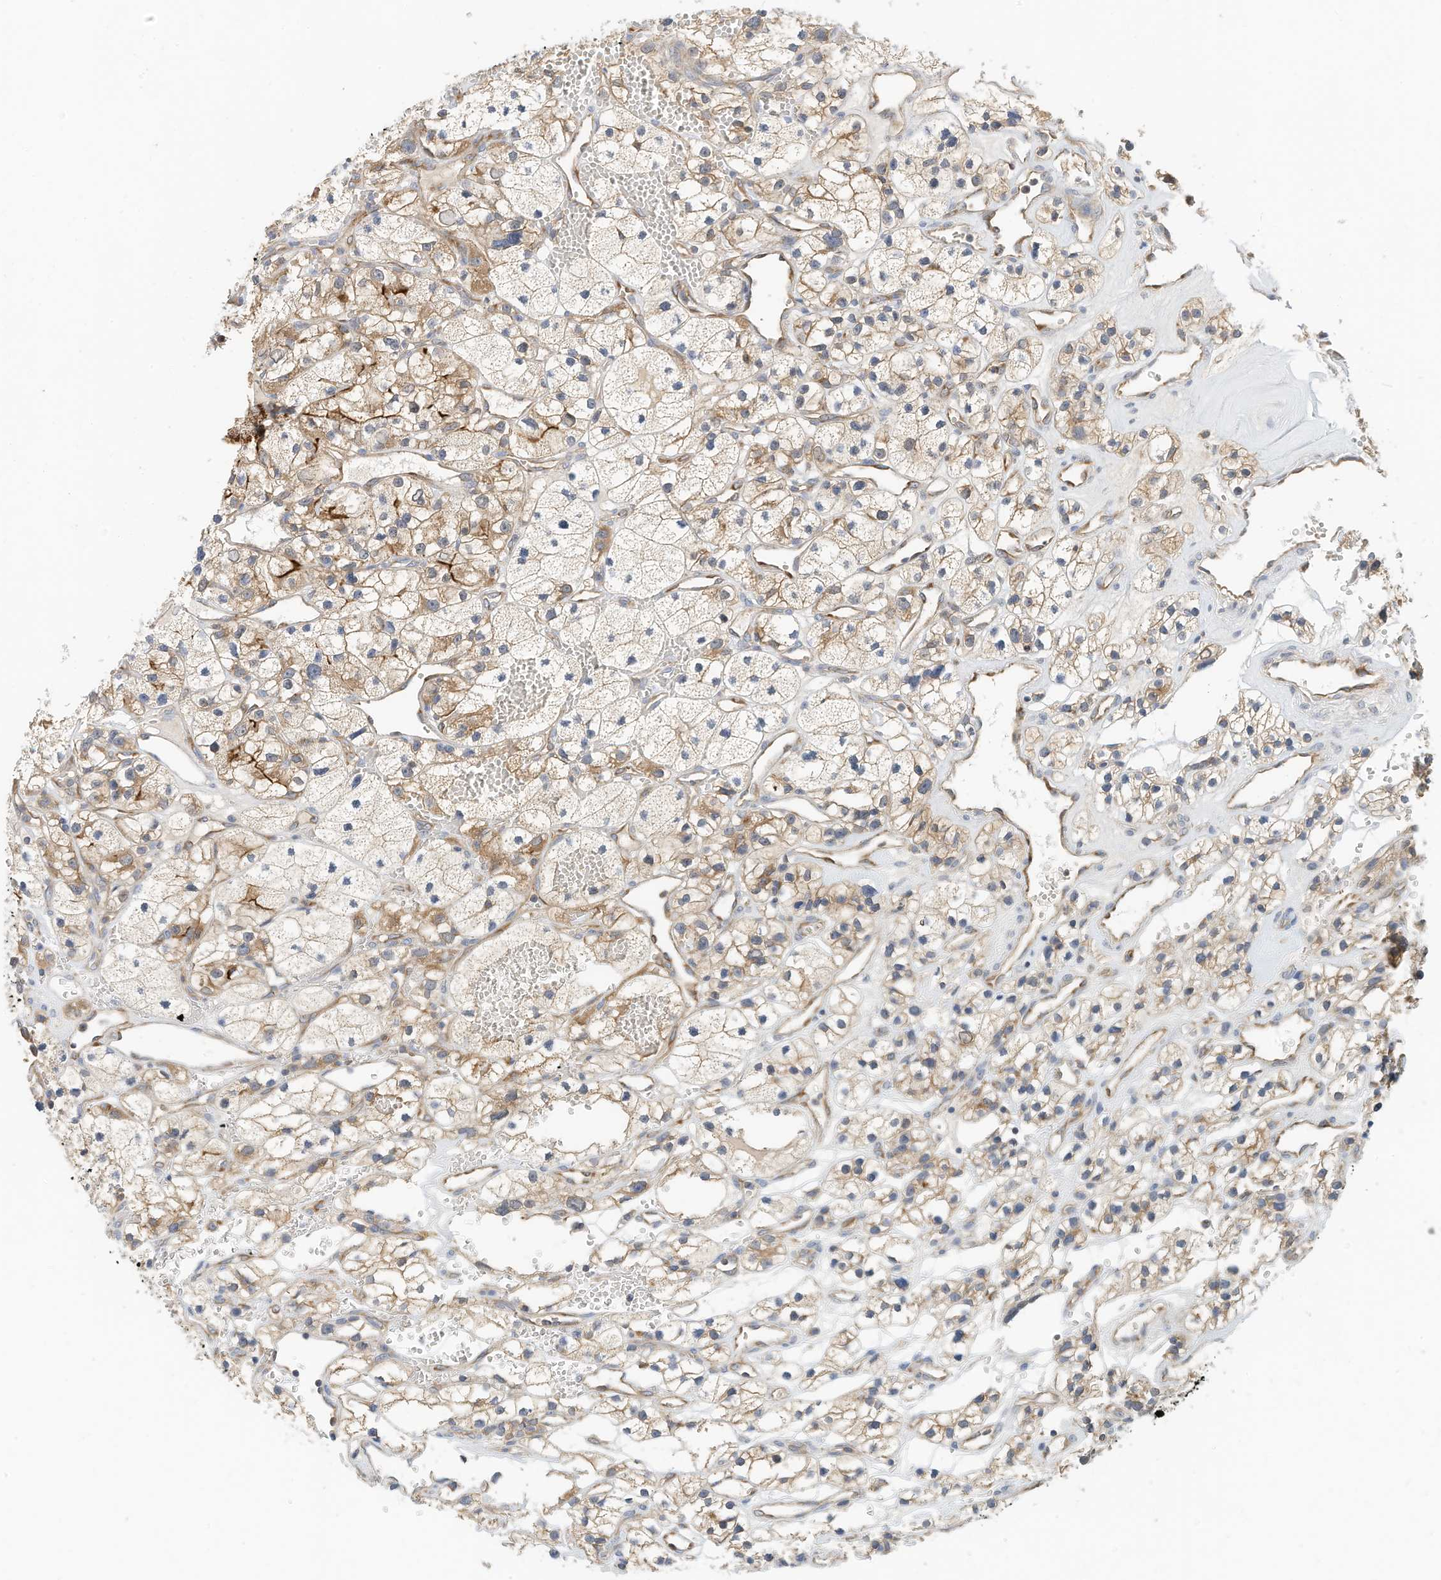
{"staining": {"intensity": "moderate", "quantity": "25%-75%", "location": "cytoplasmic/membranous"}, "tissue": "renal cancer", "cell_type": "Tumor cells", "image_type": "cancer", "snomed": [{"axis": "morphology", "description": "Adenocarcinoma, NOS"}, {"axis": "topography", "description": "Kidney"}], "caption": "Protein staining reveals moderate cytoplasmic/membranous expression in approximately 25%-75% of tumor cells in renal adenocarcinoma. The staining is performed using DAB brown chromogen to label protein expression. The nuclei are counter-stained blue using hematoxylin.", "gene": "METTL6", "patient": {"sex": "female", "age": 57}}